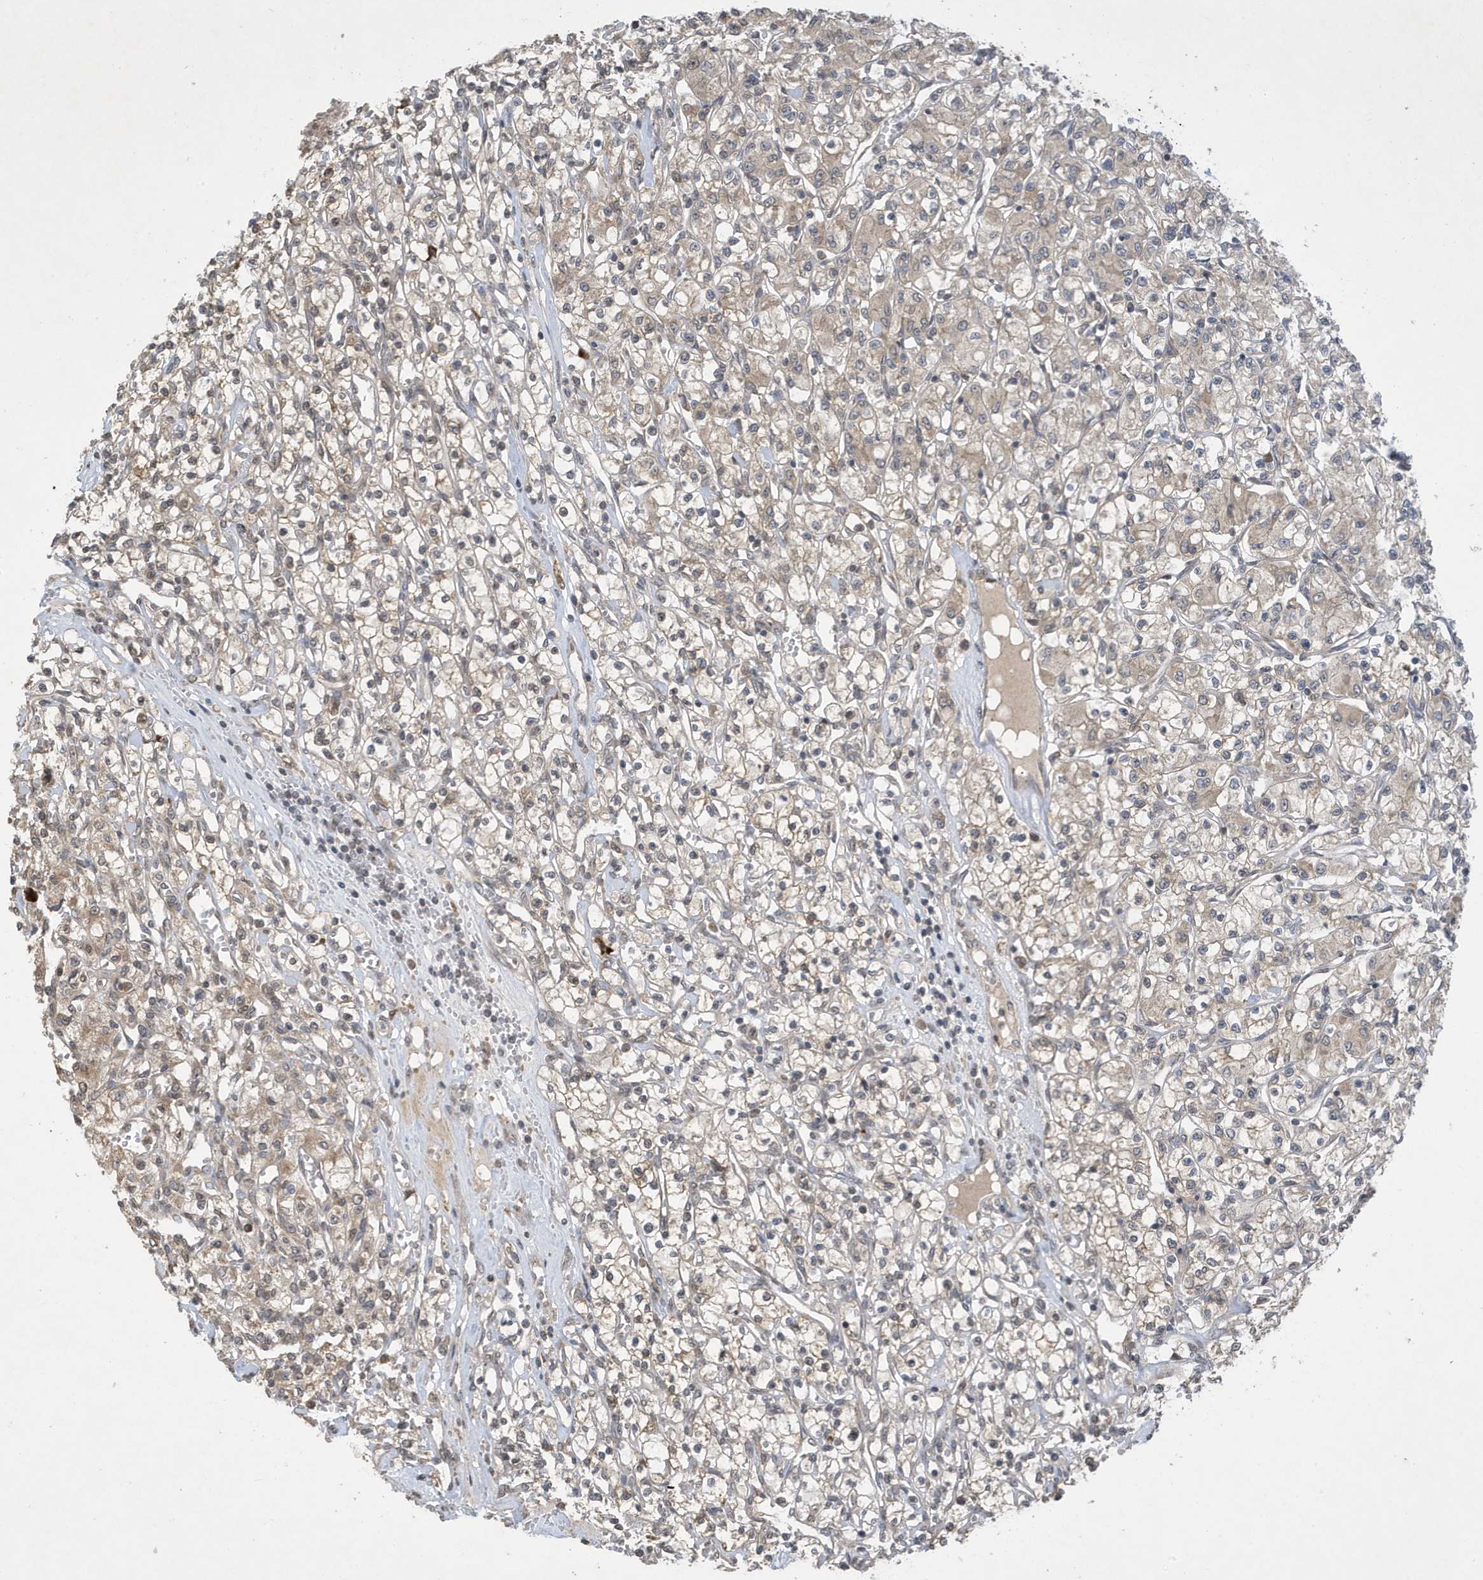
{"staining": {"intensity": "weak", "quantity": "25%-75%", "location": "cytoplasmic/membranous"}, "tissue": "renal cancer", "cell_type": "Tumor cells", "image_type": "cancer", "snomed": [{"axis": "morphology", "description": "Adenocarcinoma, NOS"}, {"axis": "topography", "description": "Kidney"}], "caption": "The immunohistochemical stain shows weak cytoplasmic/membranous staining in tumor cells of renal cancer tissue.", "gene": "STX10", "patient": {"sex": "female", "age": 59}}